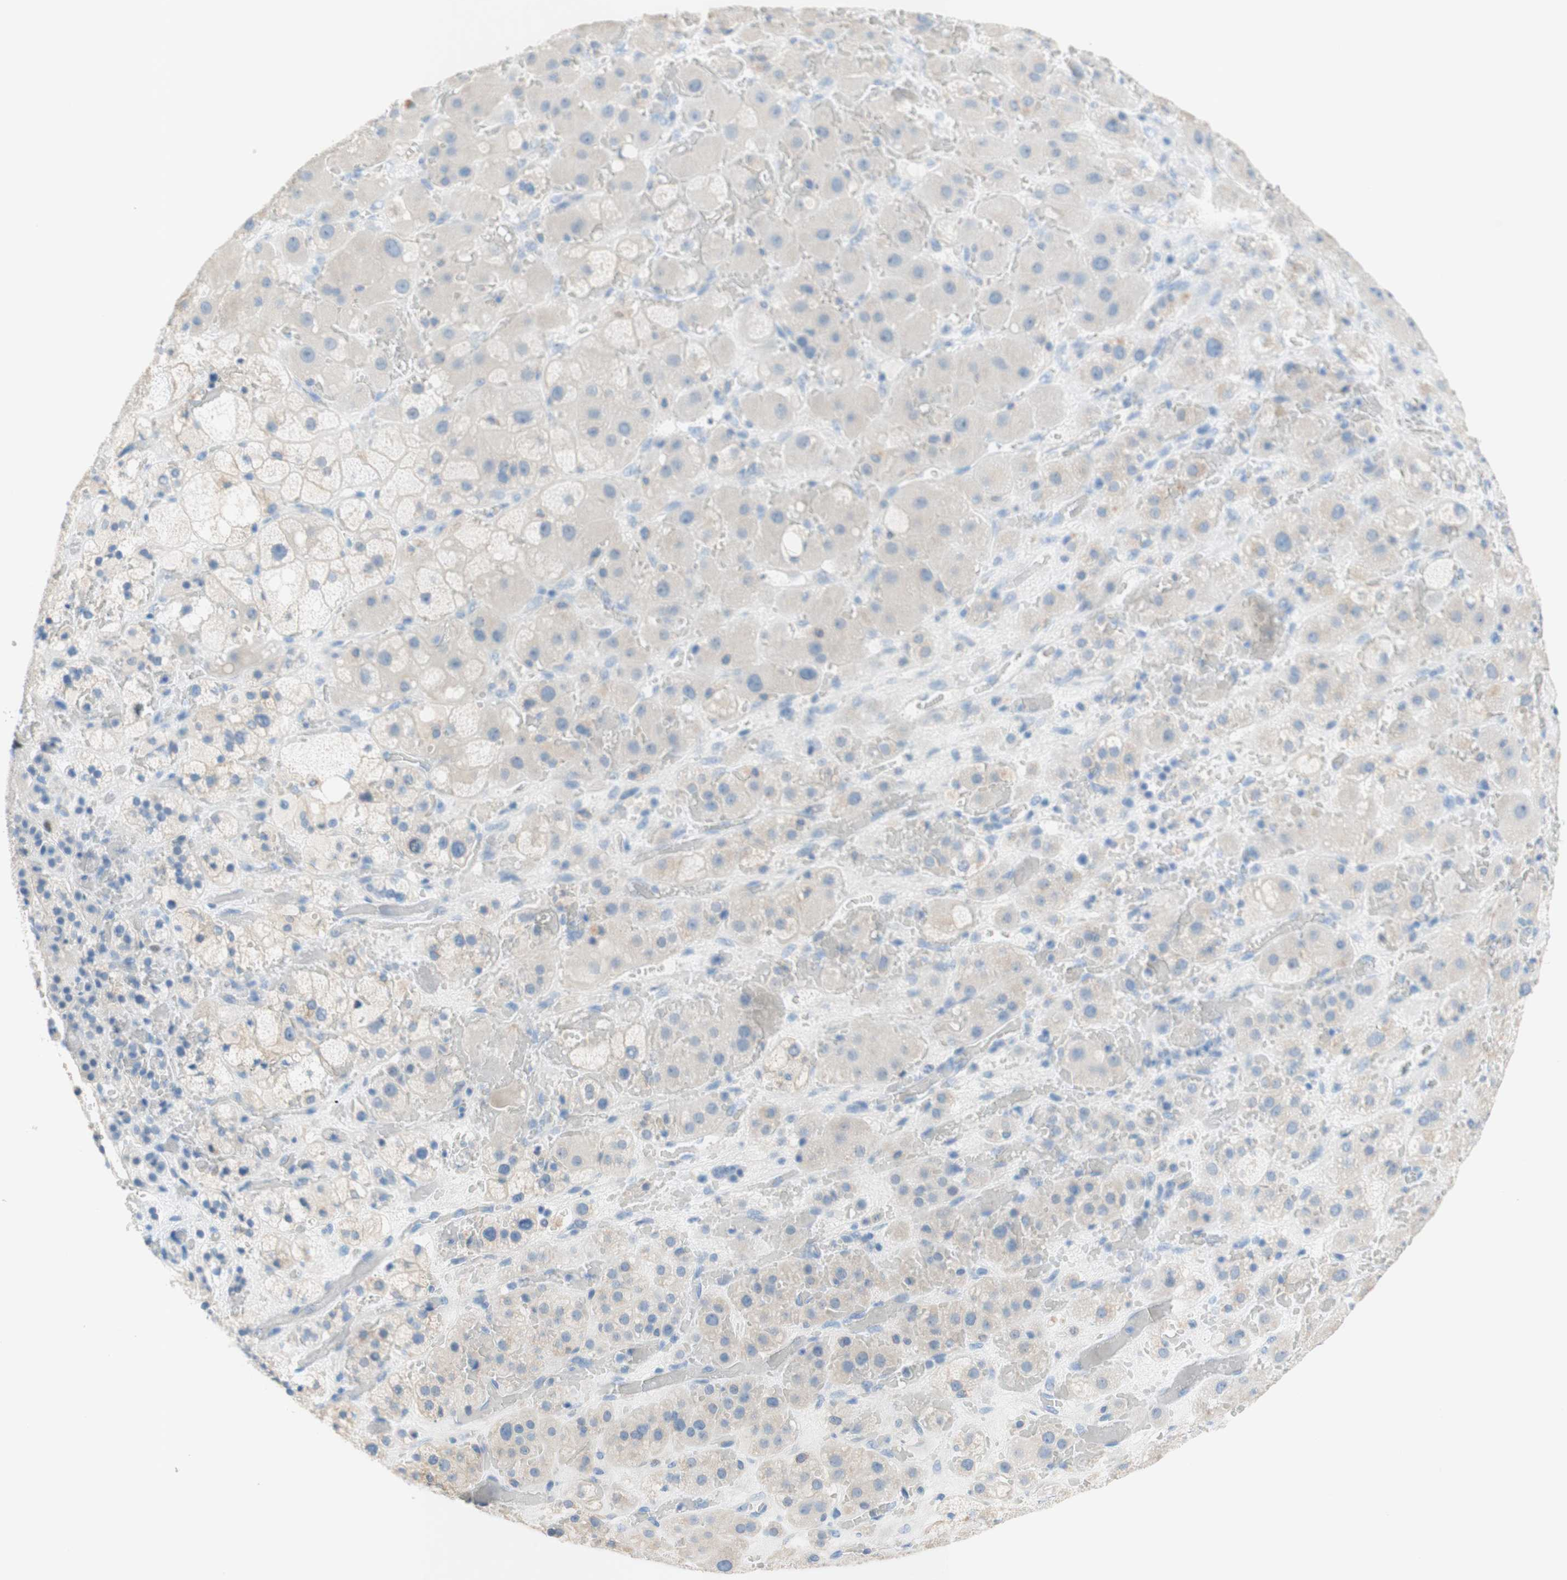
{"staining": {"intensity": "negative", "quantity": "none", "location": "none"}, "tissue": "adrenal gland", "cell_type": "Glandular cells", "image_type": "normal", "snomed": [{"axis": "morphology", "description": "Normal tissue, NOS"}, {"axis": "topography", "description": "Adrenal gland"}], "caption": "Histopathology image shows no significant protein positivity in glandular cells of normal adrenal gland.", "gene": "POLR2J3", "patient": {"sex": "female", "age": 47}}